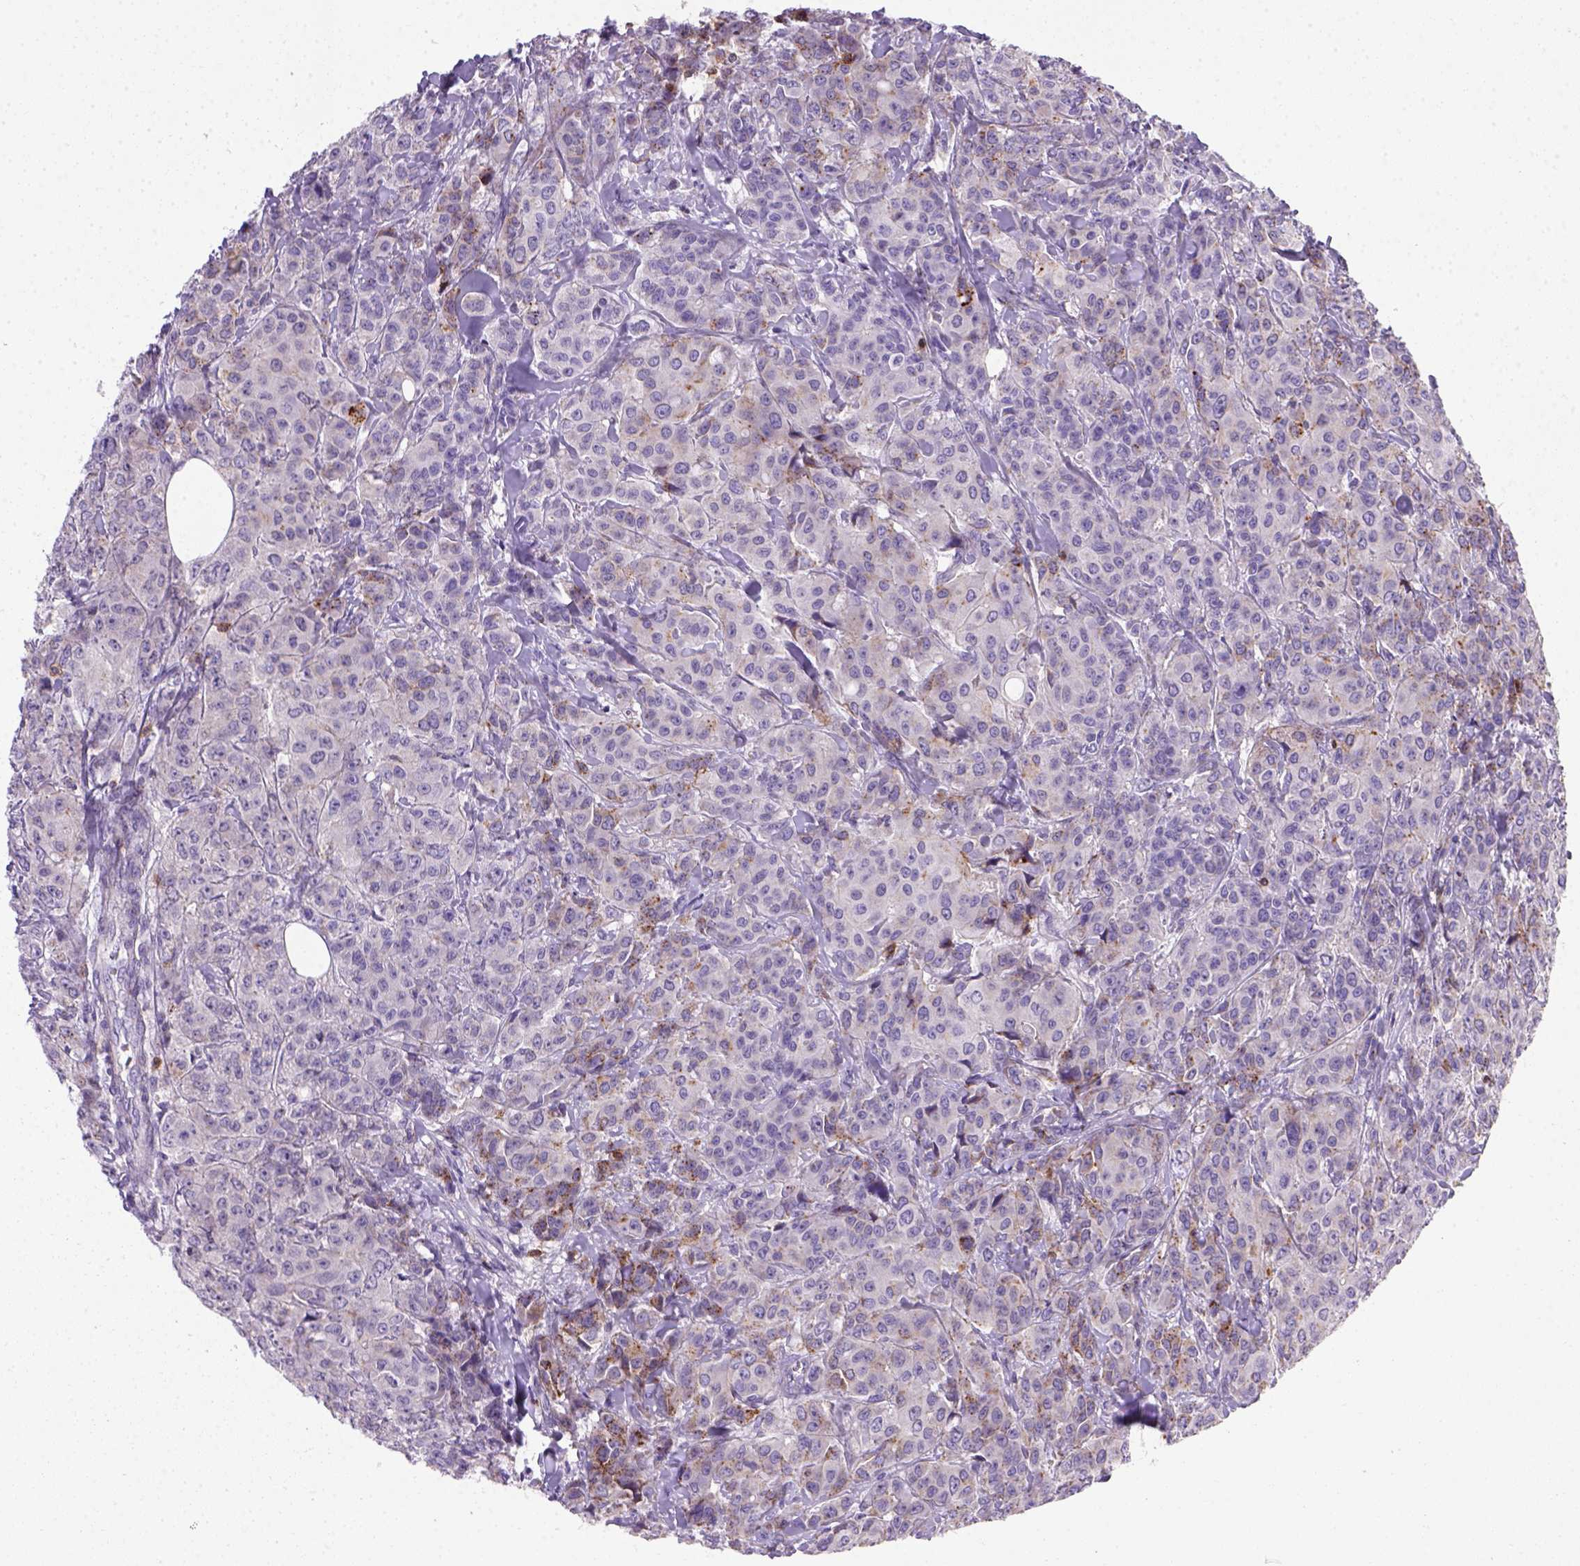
{"staining": {"intensity": "negative", "quantity": "none", "location": "none"}, "tissue": "breast cancer", "cell_type": "Tumor cells", "image_type": "cancer", "snomed": [{"axis": "morphology", "description": "Duct carcinoma"}, {"axis": "topography", "description": "Breast"}], "caption": "Intraductal carcinoma (breast) was stained to show a protein in brown. There is no significant staining in tumor cells.", "gene": "CD3E", "patient": {"sex": "female", "age": 43}}